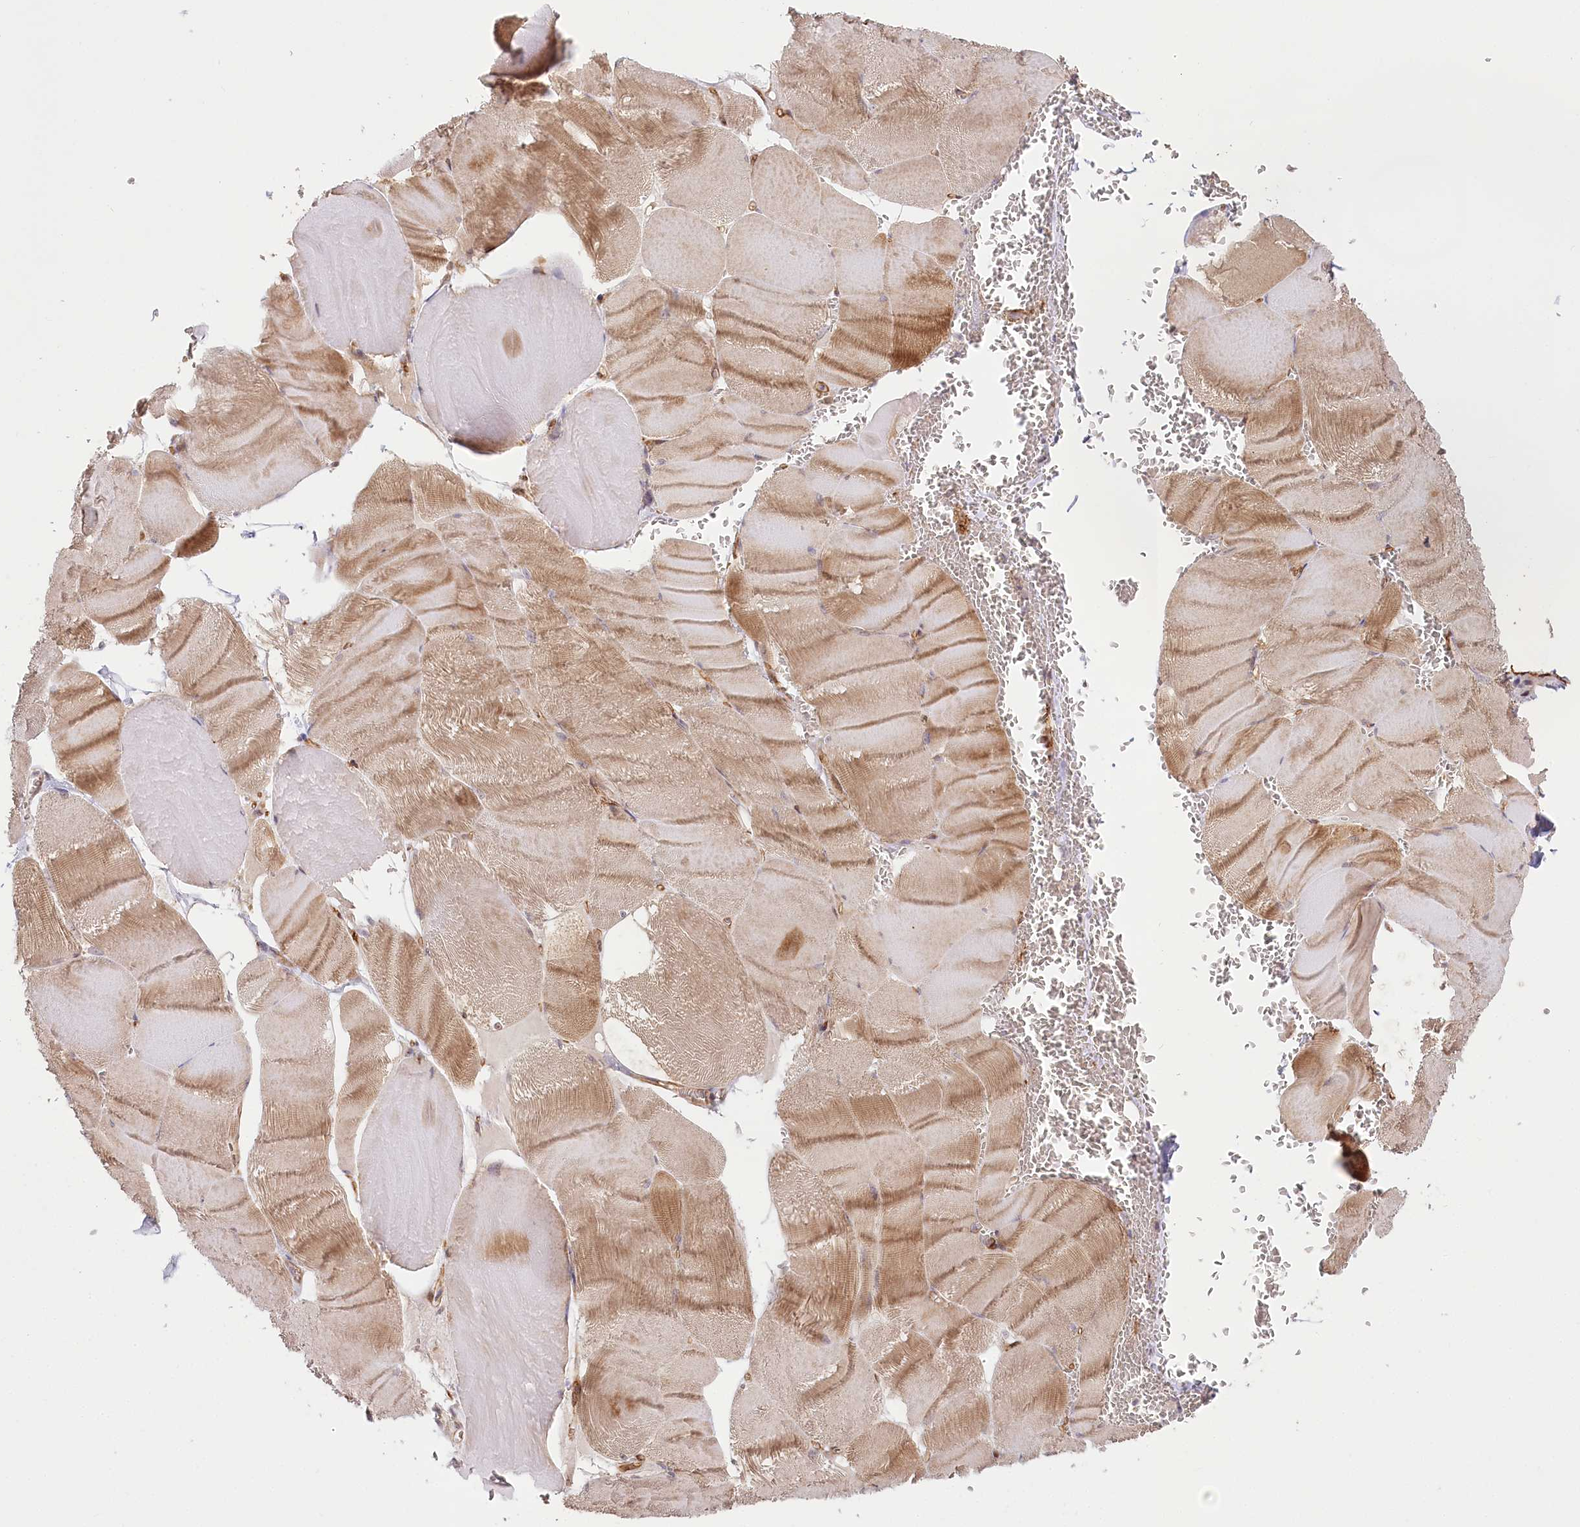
{"staining": {"intensity": "moderate", "quantity": ">75%", "location": "cytoplasmic/membranous"}, "tissue": "skeletal muscle", "cell_type": "Myocytes", "image_type": "normal", "snomed": [{"axis": "morphology", "description": "Normal tissue, NOS"}, {"axis": "morphology", "description": "Basal cell carcinoma"}, {"axis": "topography", "description": "Skeletal muscle"}], "caption": "Moderate cytoplasmic/membranous staining for a protein is present in approximately >75% of myocytes of benign skeletal muscle using IHC.", "gene": "CEP70", "patient": {"sex": "female", "age": 64}}